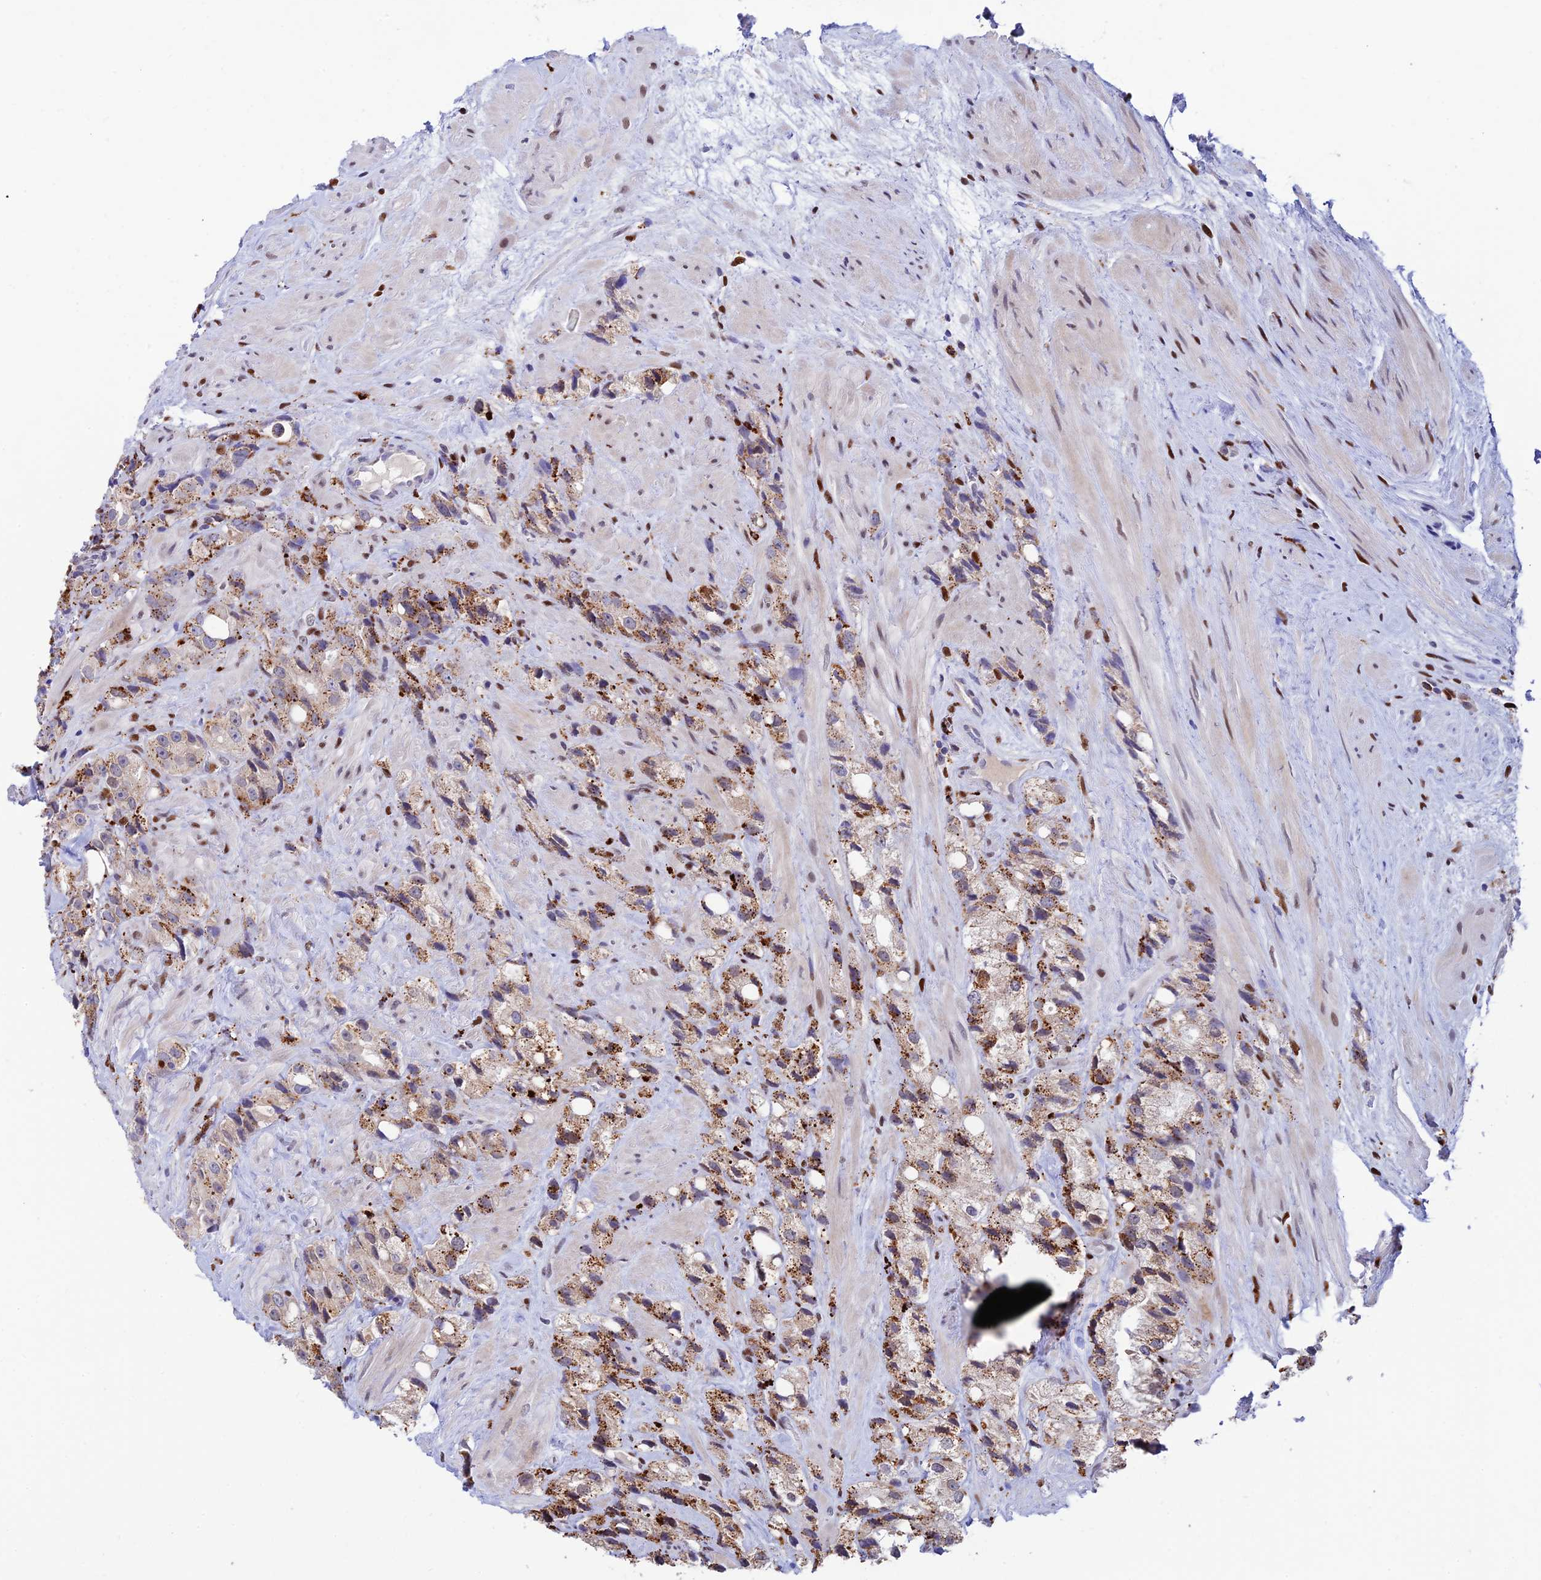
{"staining": {"intensity": "moderate", "quantity": "25%-75%", "location": "cytoplasmic/membranous"}, "tissue": "prostate cancer", "cell_type": "Tumor cells", "image_type": "cancer", "snomed": [{"axis": "morphology", "description": "Adenocarcinoma, NOS"}, {"axis": "topography", "description": "Prostate"}], "caption": "Immunohistochemical staining of human prostate cancer (adenocarcinoma) displays medium levels of moderate cytoplasmic/membranous protein positivity in about 25%-75% of tumor cells. The staining is performed using DAB brown chromogen to label protein expression. The nuclei are counter-stained blue using hematoxylin.", "gene": "HIC1", "patient": {"sex": "male", "age": 79}}